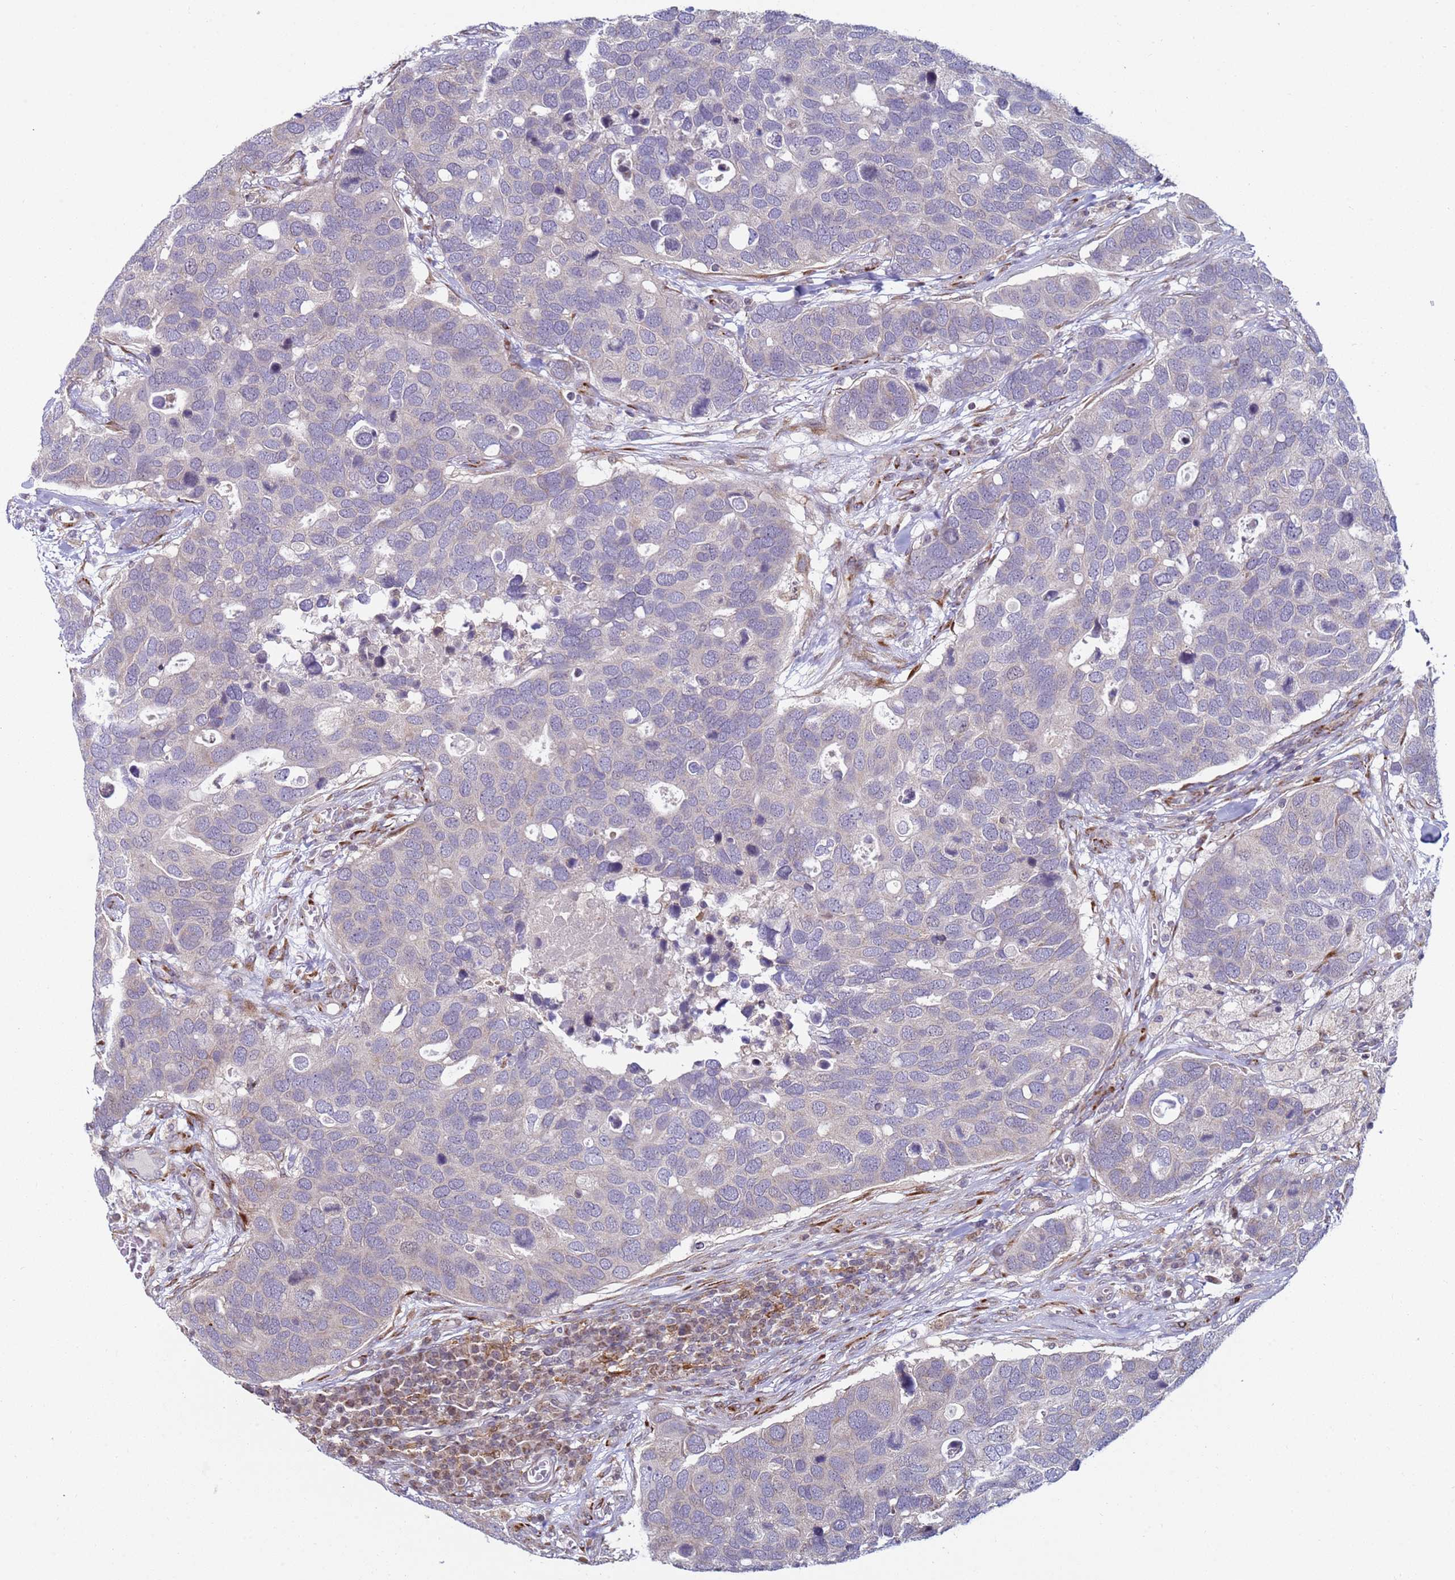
{"staining": {"intensity": "negative", "quantity": "none", "location": "none"}, "tissue": "breast cancer", "cell_type": "Tumor cells", "image_type": "cancer", "snomed": [{"axis": "morphology", "description": "Duct carcinoma"}, {"axis": "topography", "description": "Breast"}], "caption": "Immunohistochemical staining of human invasive ductal carcinoma (breast) demonstrates no significant staining in tumor cells.", "gene": "SNAPC4", "patient": {"sex": "female", "age": 83}}